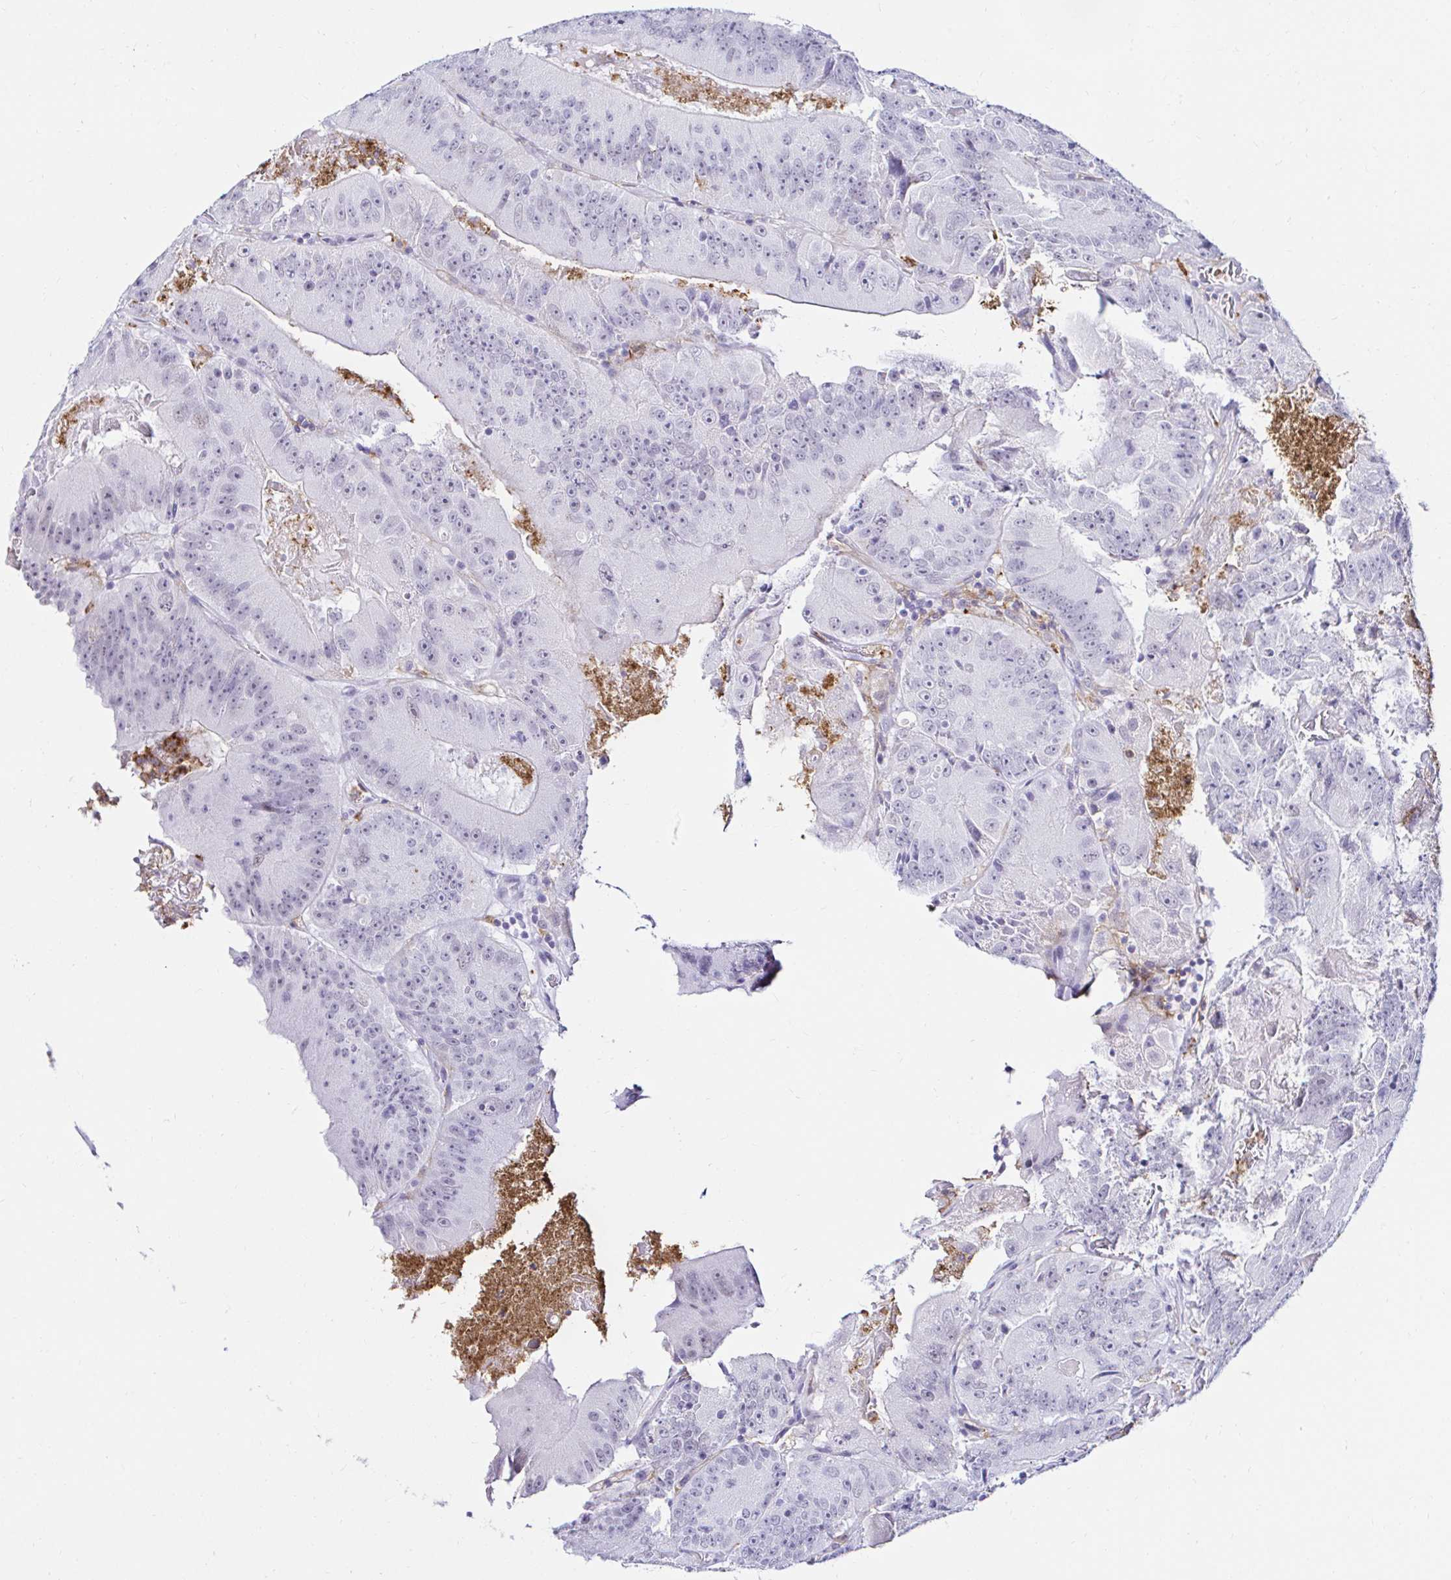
{"staining": {"intensity": "negative", "quantity": "none", "location": "none"}, "tissue": "colorectal cancer", "cell_type": "Tumor cells", "image_type": "cancer", "snomed": [{"axis": "morphology", "description": "Adenocarcinoma, NOS"}, {"axis": "topography", "description": "Colon"}], "caption": "This is an IHC histopathology image of colorectal cancer (adenocarcinoma). There is no staining in tumor cells.", "gene": "CYBB", "patient": {"sex": "female", "age": 86}}